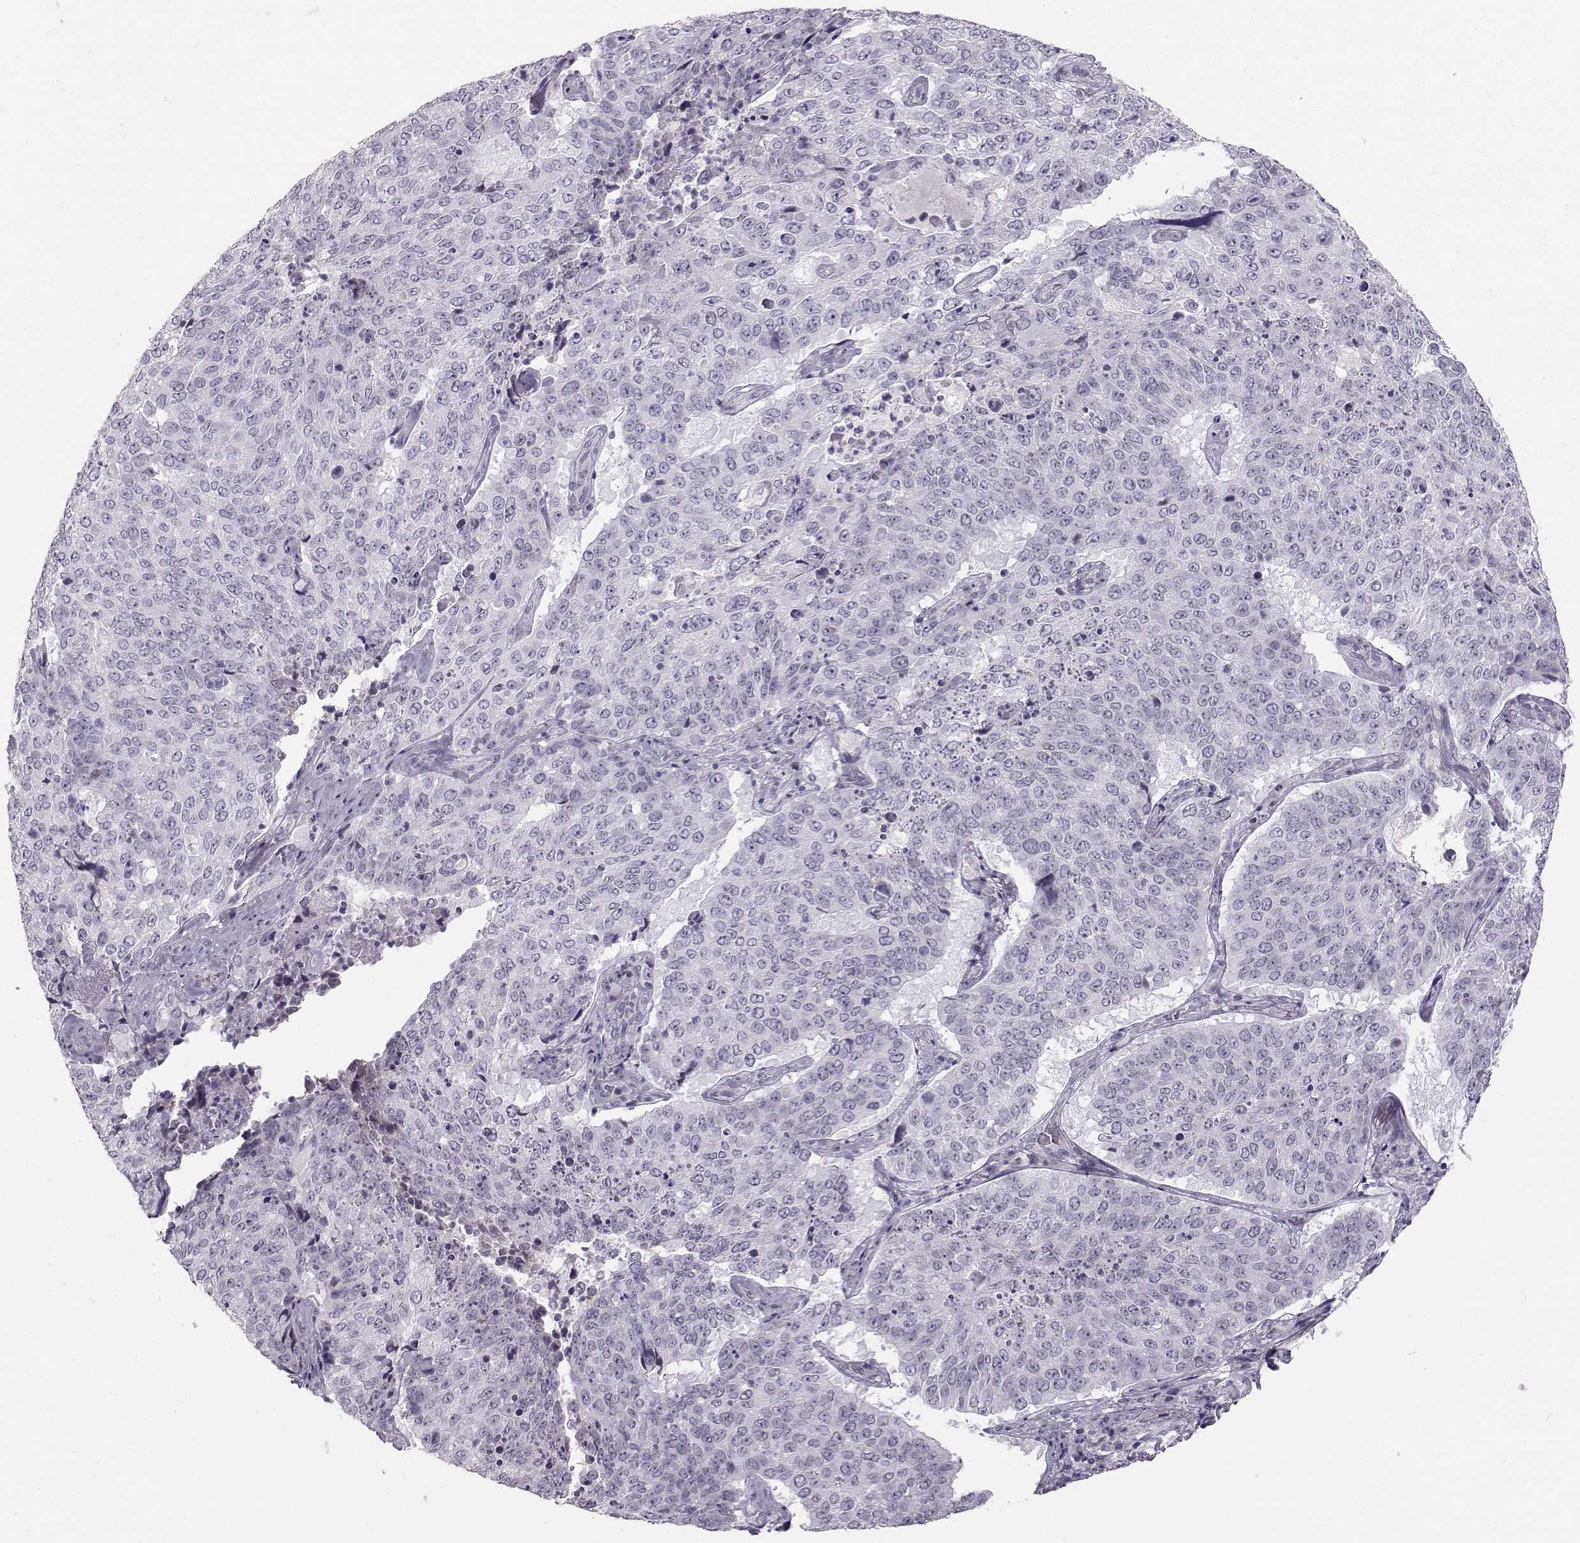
{"staining": {"intensity": "negative", "quantity": "none", "location": "none"}, "tissue": "lung cancer", "cell_type": "Tumor cells", "image_type": "cancer", "snomed": [{"axis": "morphology", "description": "Normal tissue, NOS"}, {"axis": "morphology", "description": "Squamous cell carcinoma, NOS"}, {"axis": "topography", "description": "Bronchus"}, {"axis": "topography", "description": "Lung"}], "caption": "Histopathology image shows no protein positivity in tumor cells of lung cancer (squamous cell carcinoma) tissue.", "gene": "PKP2", "patient": {"sex": "male", "age": 64}}